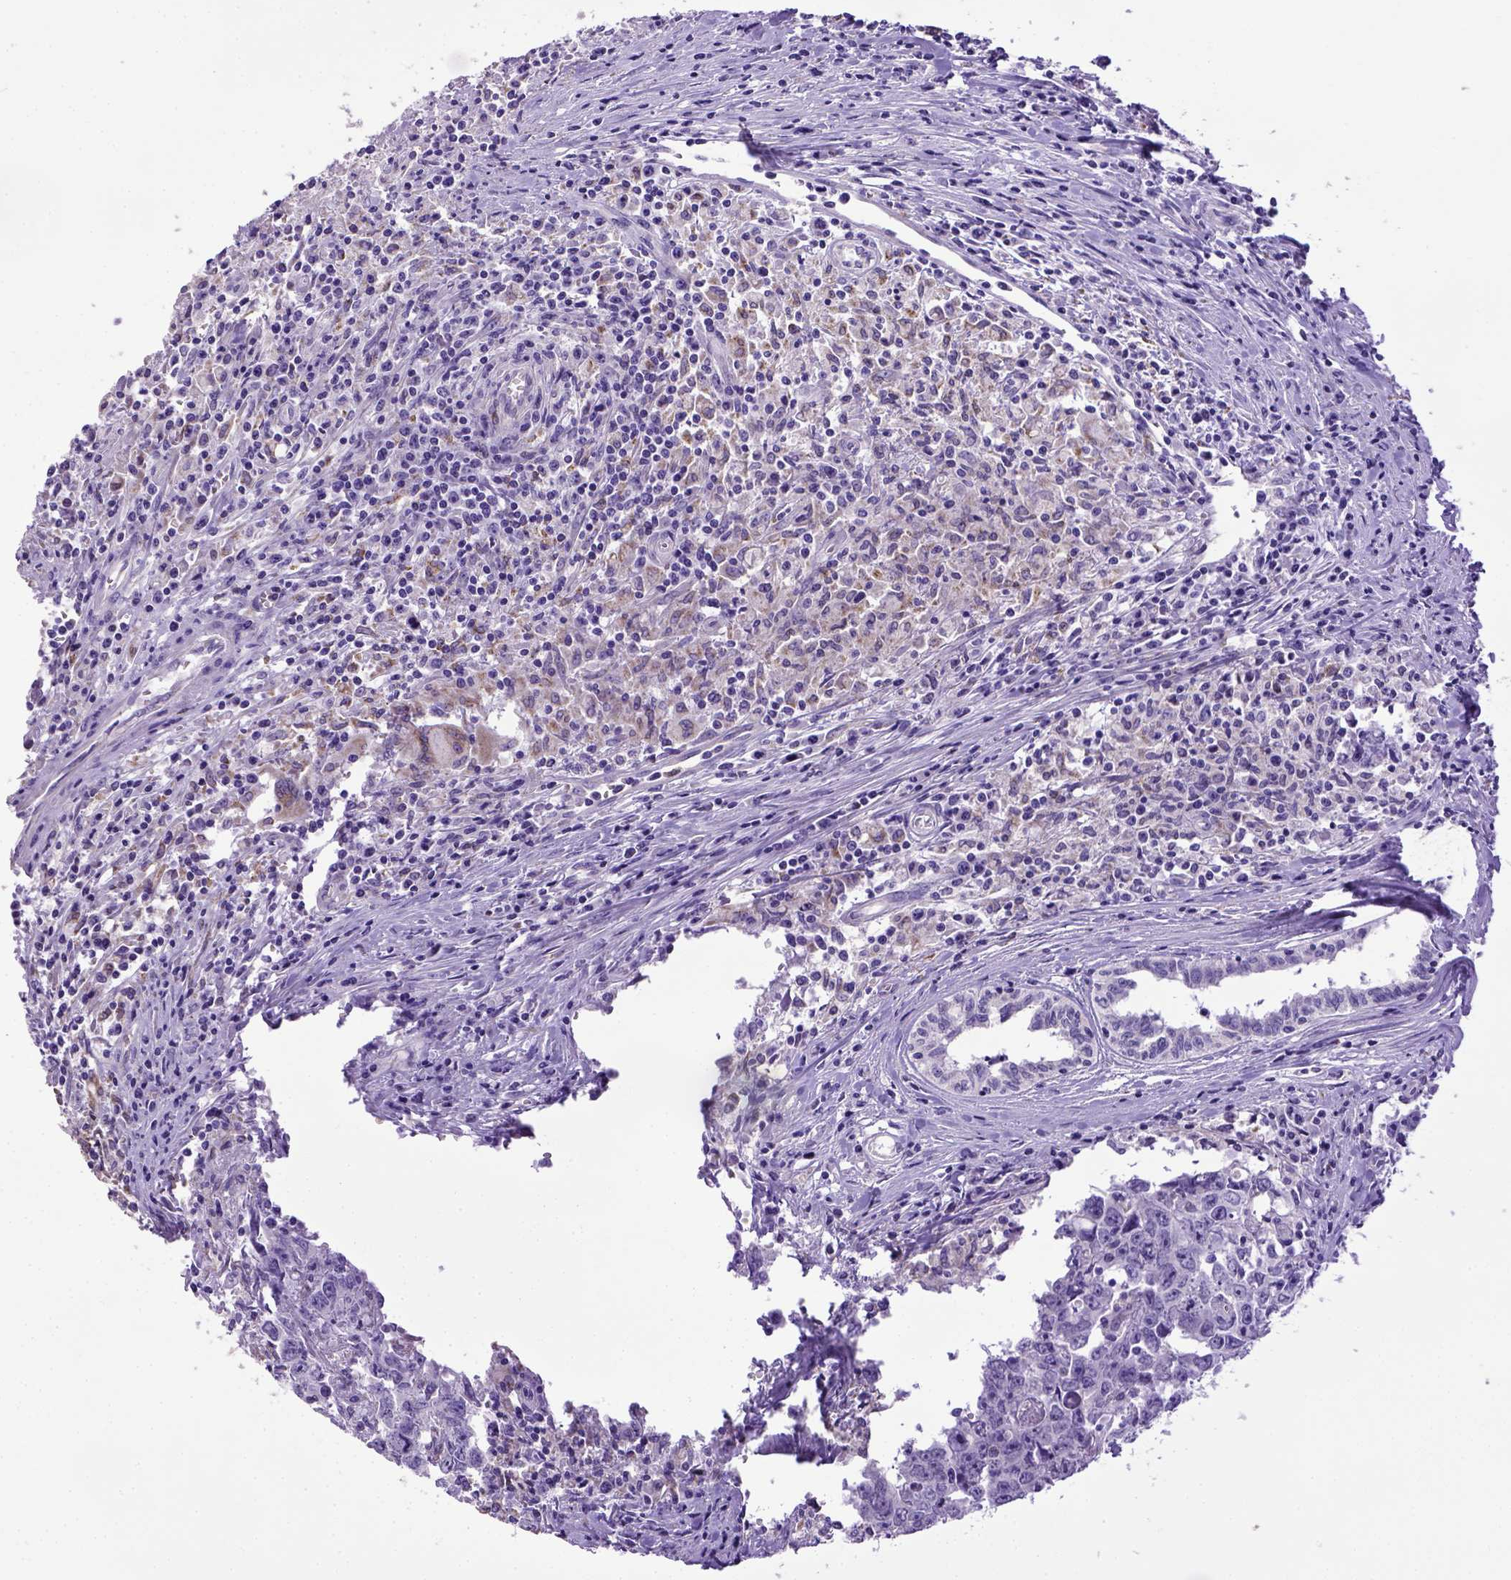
{"staining": {"intensity": "negative", "quantity": "none", "location": "none"}, "tissue": "testis cancer", "cell_type": "Tumor cells", "image_type": "cancer", "snomed": [{"axis": "morphology", "description": "Carcinoma, Embryonal, NOS"}, {"axis": "topography", "description": "Testis"}], "caption": "A high-resolution image shows immunohistochemistry staining of testis cancer, which shows no significant positivity in tumor cells.", "gene": "SPEF1", "patient": {"sex": "male", "age": 22}}